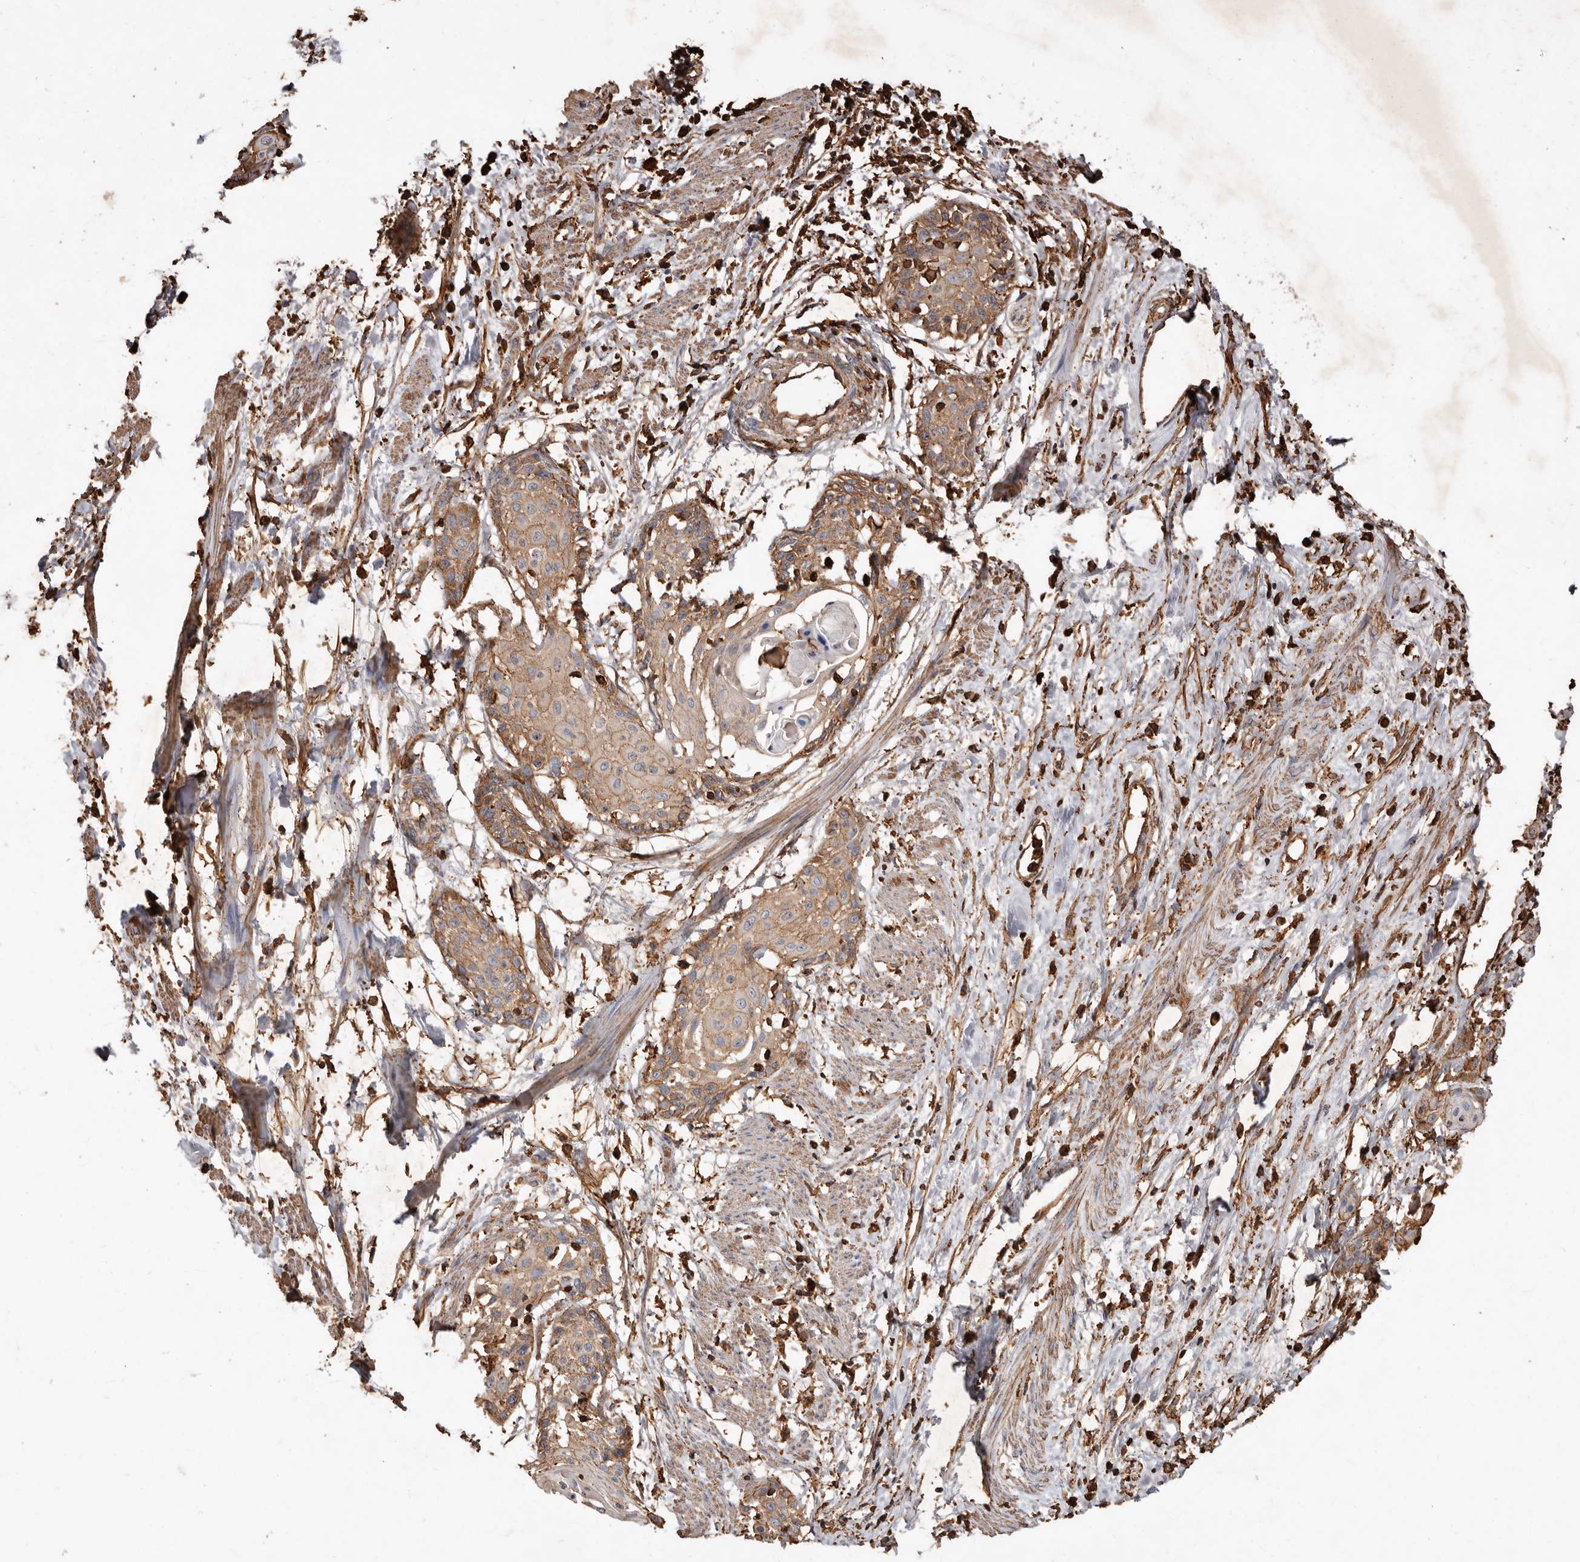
{"staining": {"intensity": "moderate", "quantity": ">75%", "location": "cytoplasmic/membranous"}, "tissue": "cervical cancer", "cell_type": "Tumor cells", "image_type": "cancer", "snomed": [{"axis": "morphology", "description": "Squamous cell carcinoma, NOS"}, {"axis": "topography", "description": "Cervix"}], "caption": "Cervical squamous cell carcinoma tissue demonstrates moderate cytoplasmic/membranous staining in approximately >75% of tumor cells", "gene": "COQ8B", "patient": {"sex": "female", "age": 57}}